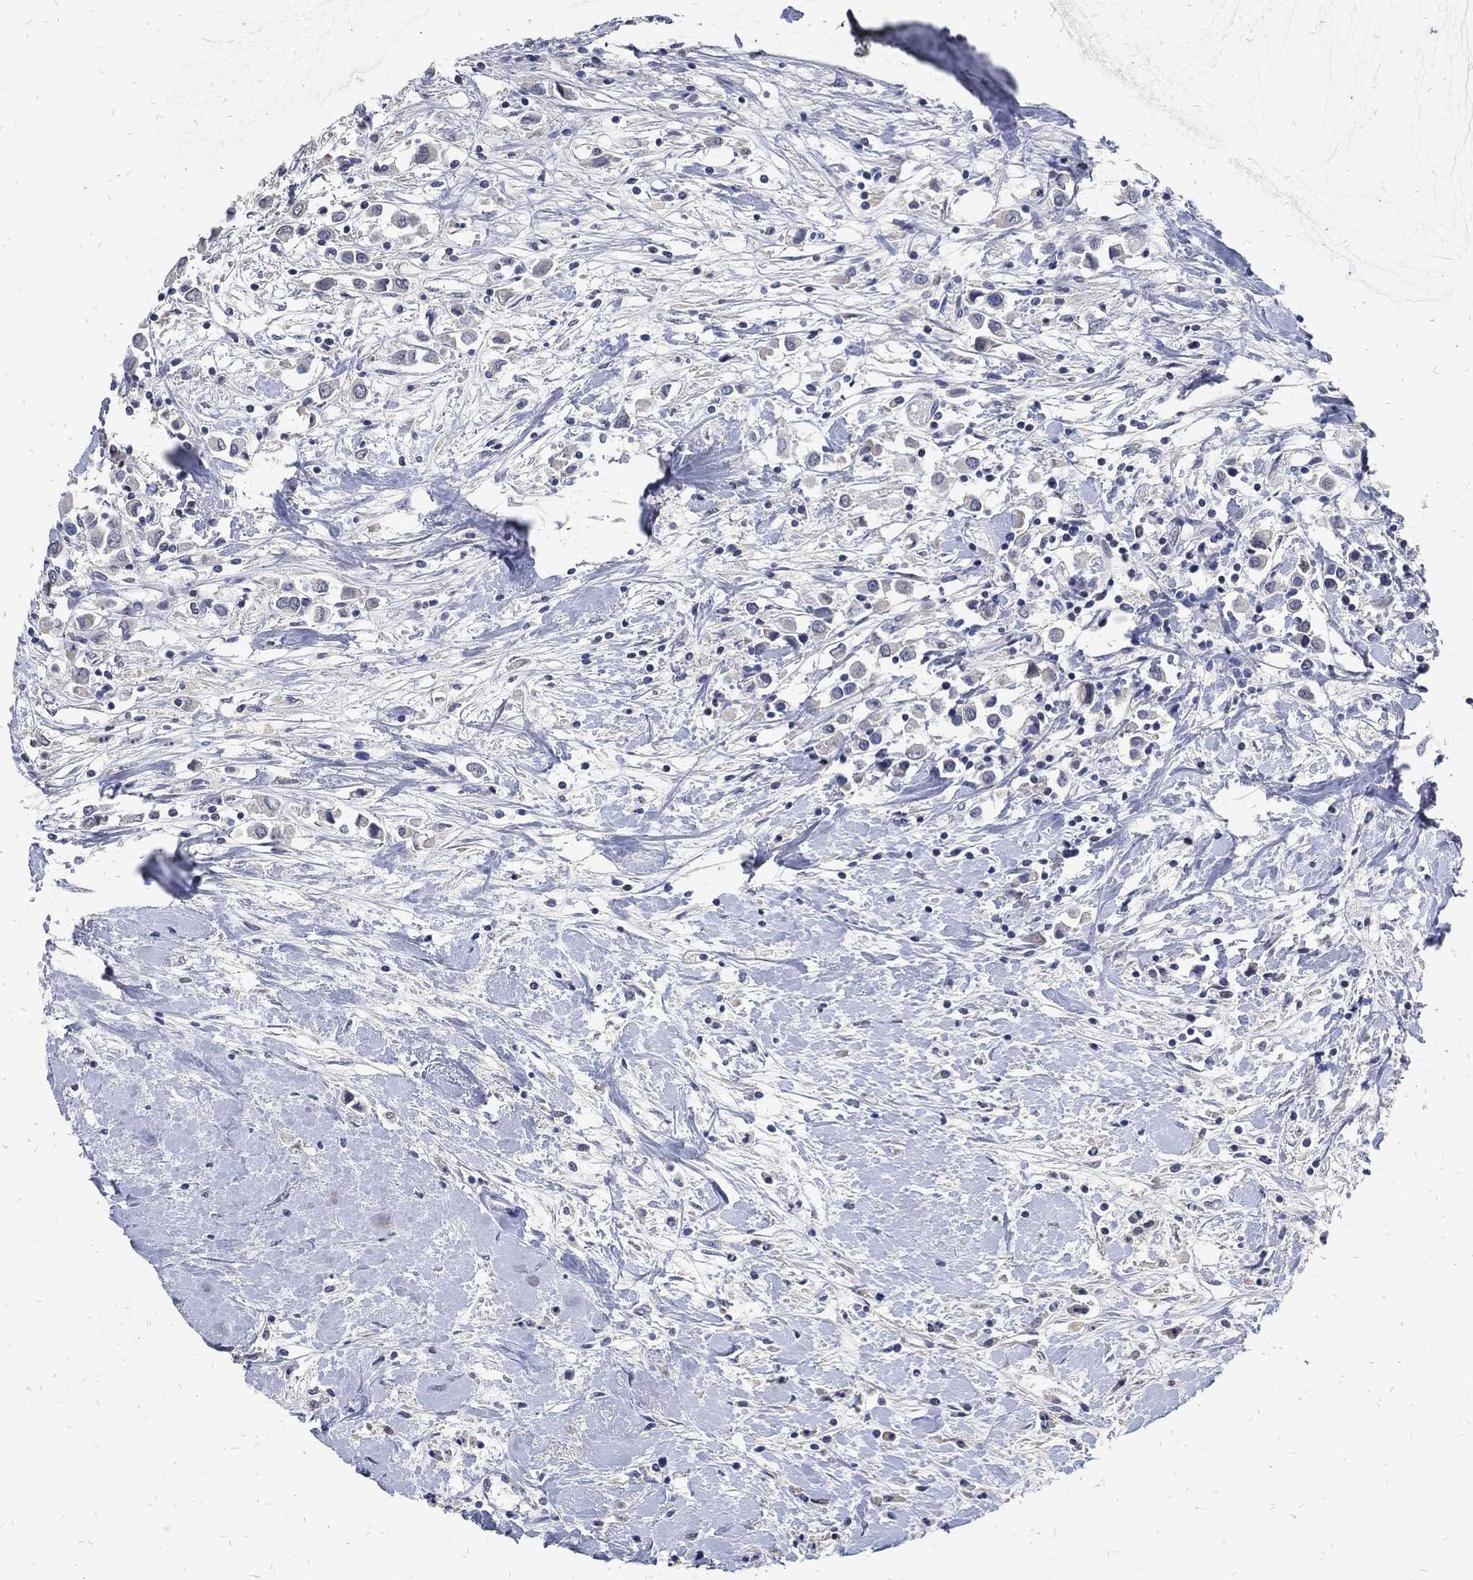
{"staining": {"intensity": "negative", "quantity": "none", "location": "none"}, "tissue": "breast cancer", "cell_type": "Tumor cells", "image_type": "cancer", "snomed": [{"axis": "morphology", "description": "Duct carcinoma"}, {"axis": "topography", "description": "Breast"}], "caption": "Breast invasive ductal carcinoma was stained to show a protein in brown. There is no significant expression in tumor cells.", "gene": "JUN", "patient": {"sex": "female", "age": 61}}